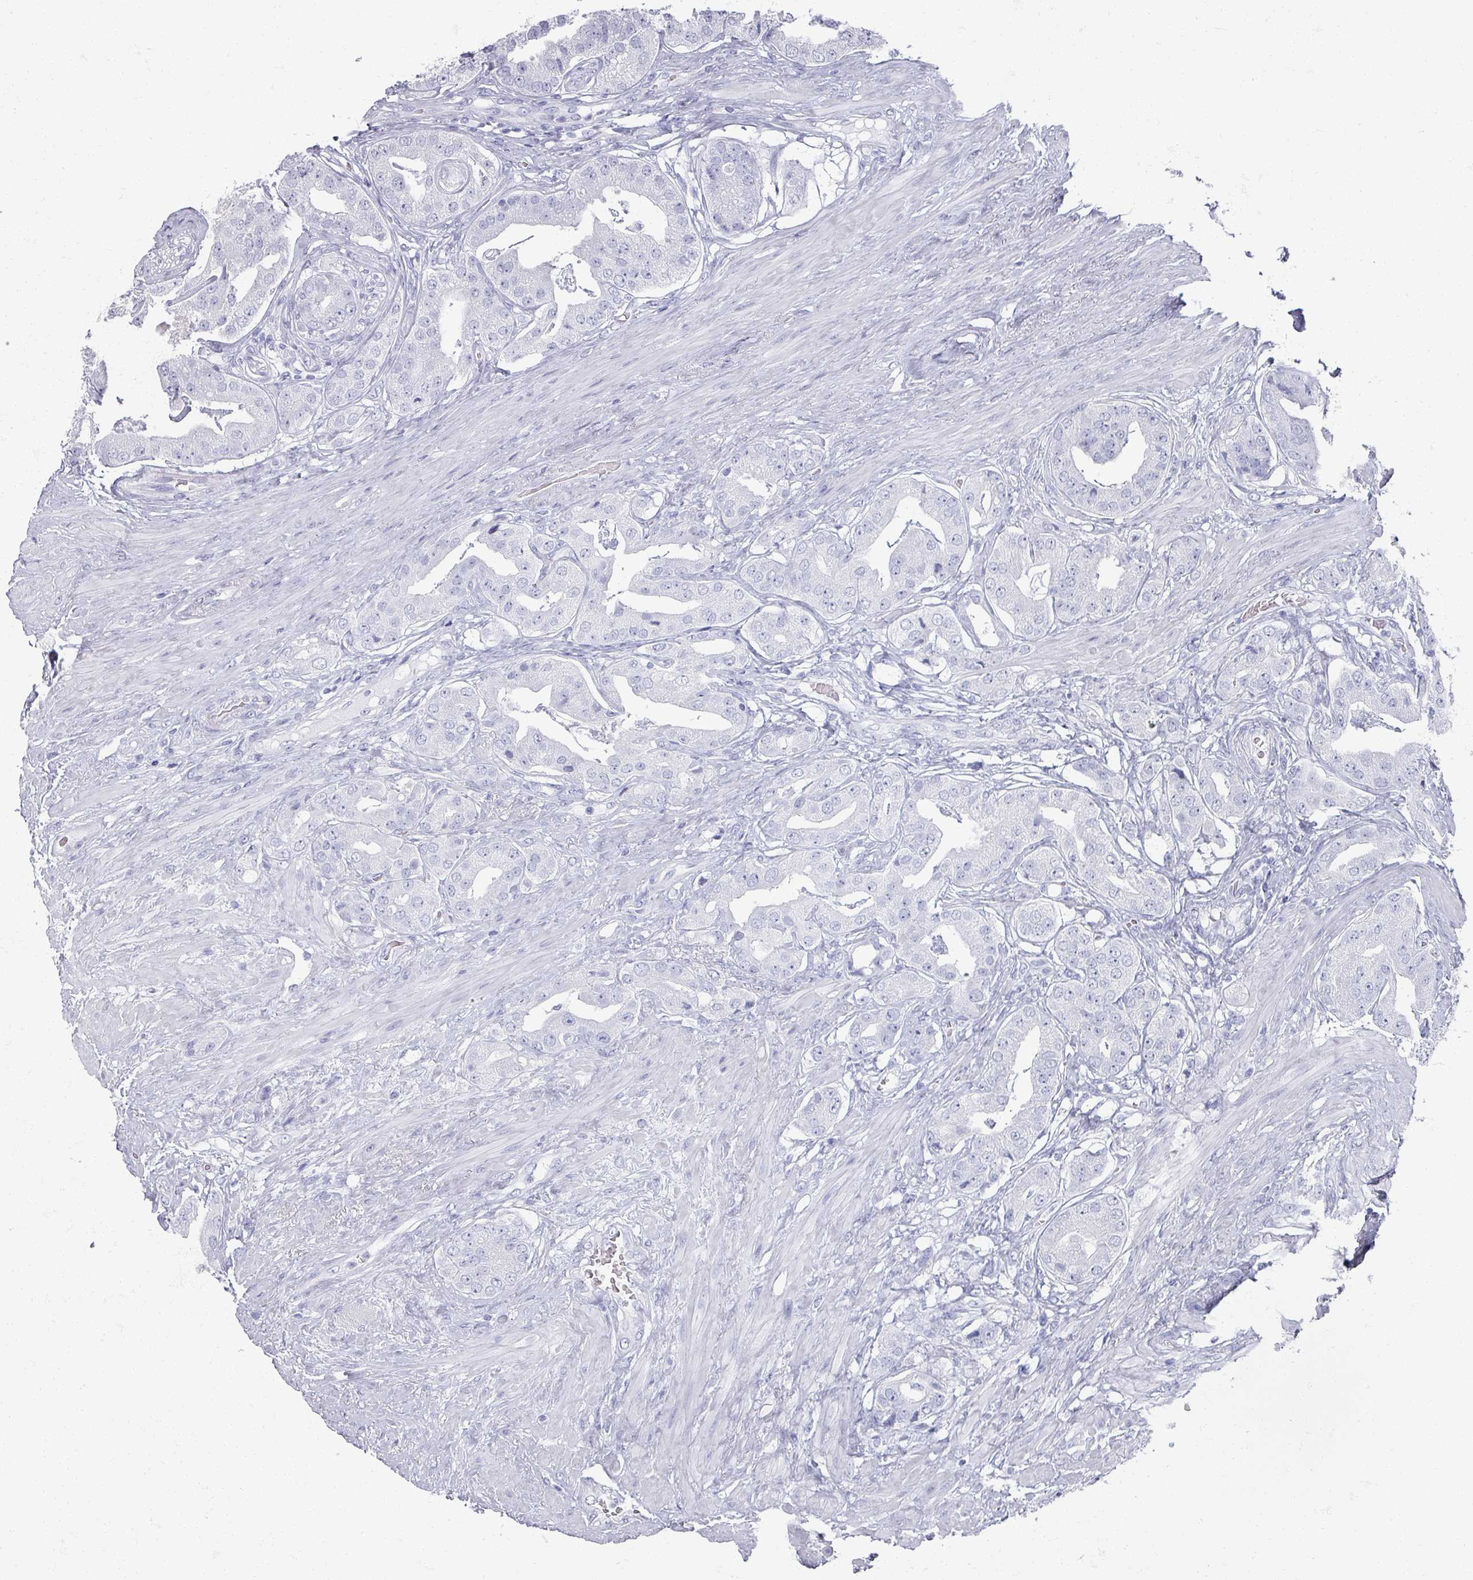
{"staining": {"intensity": "negative", "quantity": "none", "location": "none"}, "tissue": "prostate cancer", "cell_type": "Tumor cells", "image_type": "cancer", "snomed": [{"axis": "morphology", "description": "Adenocarcinoma, High grade"}, {"axis": "topography", "description": "Prostate"}], "caption": "There is no significant positivity in tumor cells of prostate cancer. The staining was performed using DAB (3,3'-diaminobenzidine) to visualize the protein expression in brown, while the nuclei were stained in blue with hematoxylin (Magnification: 20x).", "gene": "OMG", "patient": {"sex": "male", "age": 63}}